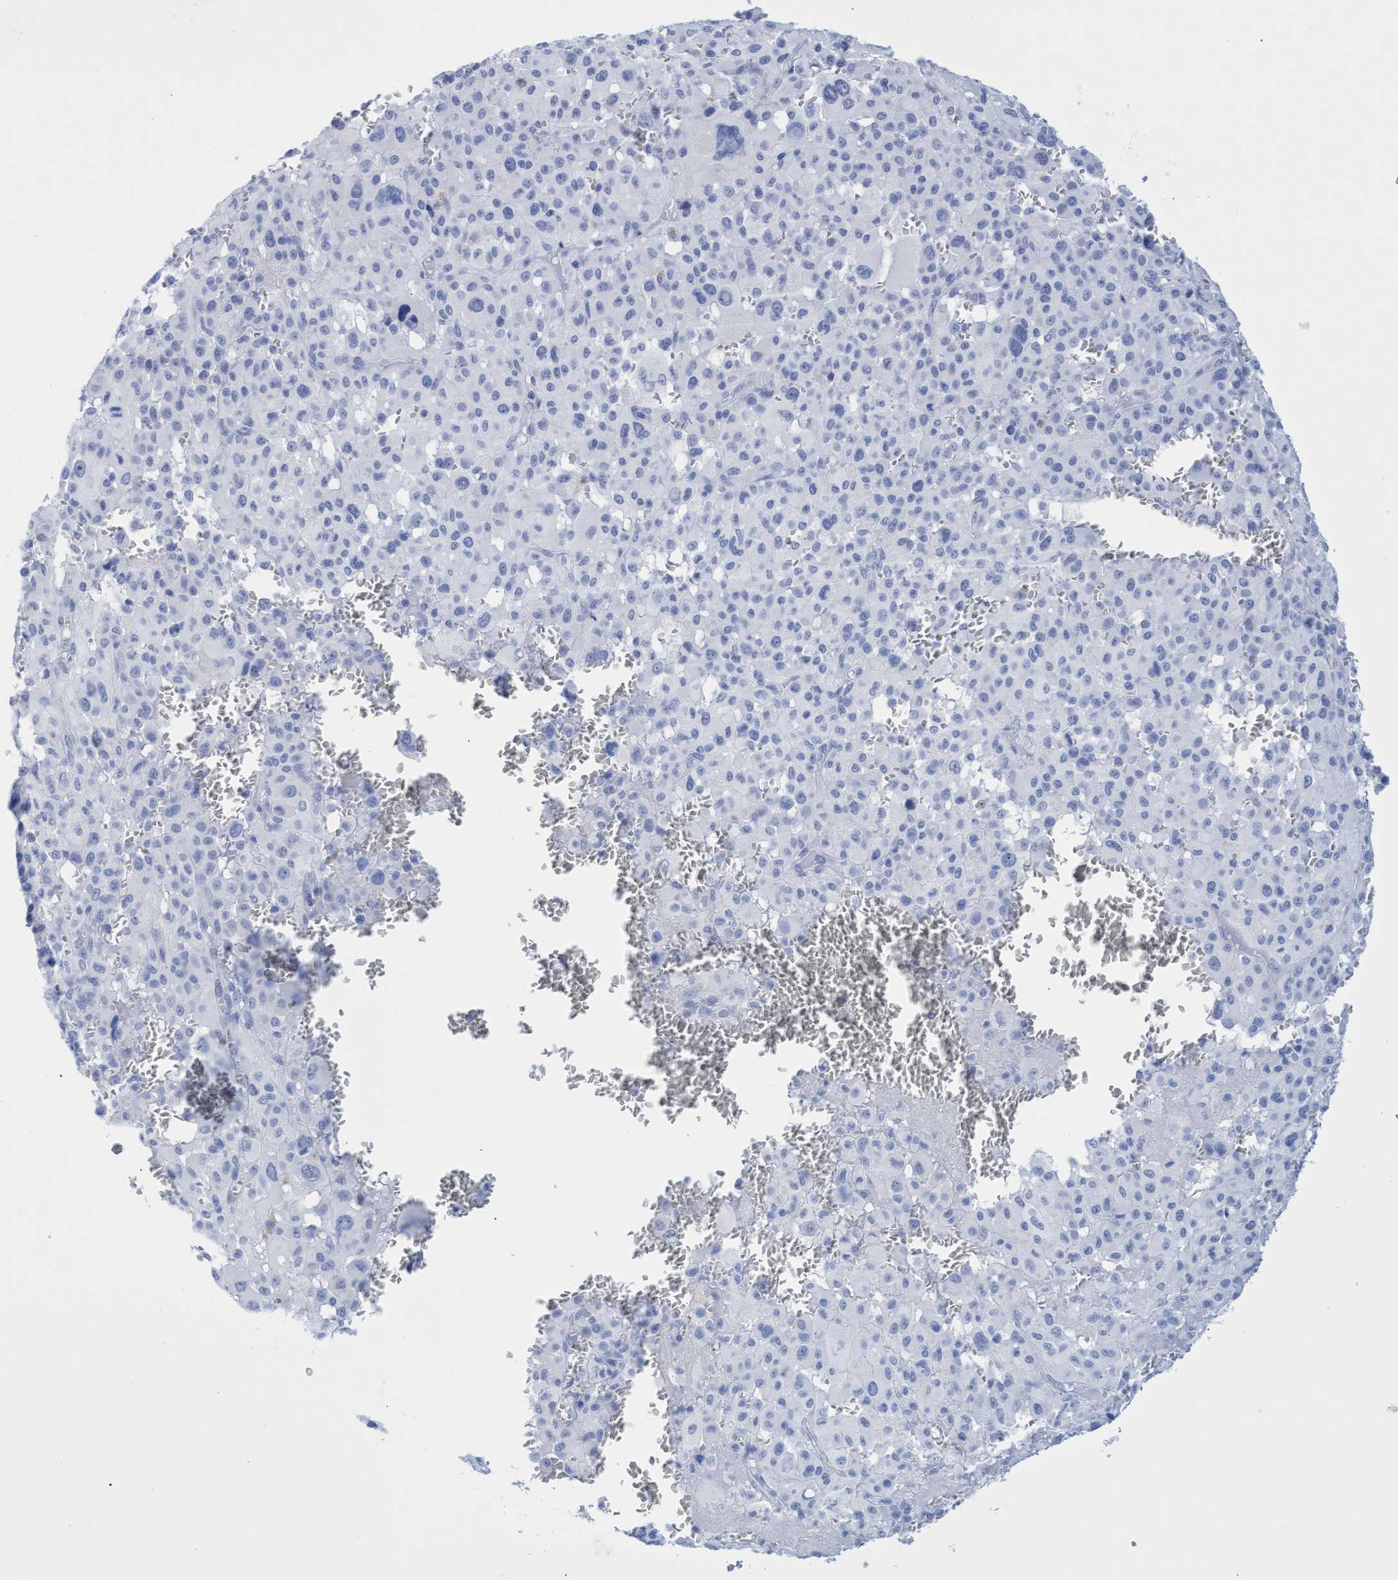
{"staining": {"intensity": "negative", "quantity": "none", "location": "none"}, "tissue": "melanoma", "cell_type": "Tumor cells", "image_type": "cancer", "snomed": [{"axis": "morphology", "description": "Malignant melanoma, Metastatic site"}, {"axis": "topography", "description": "Skin"}], "caption": "IHC image of neoplastic tissue: human malignant melanoma (metastatic site) stained with DAB reveals no significant protein positivity in tumor cells.", "gene": "INSL6", "patient": {"sex": "female", "age": 74}}